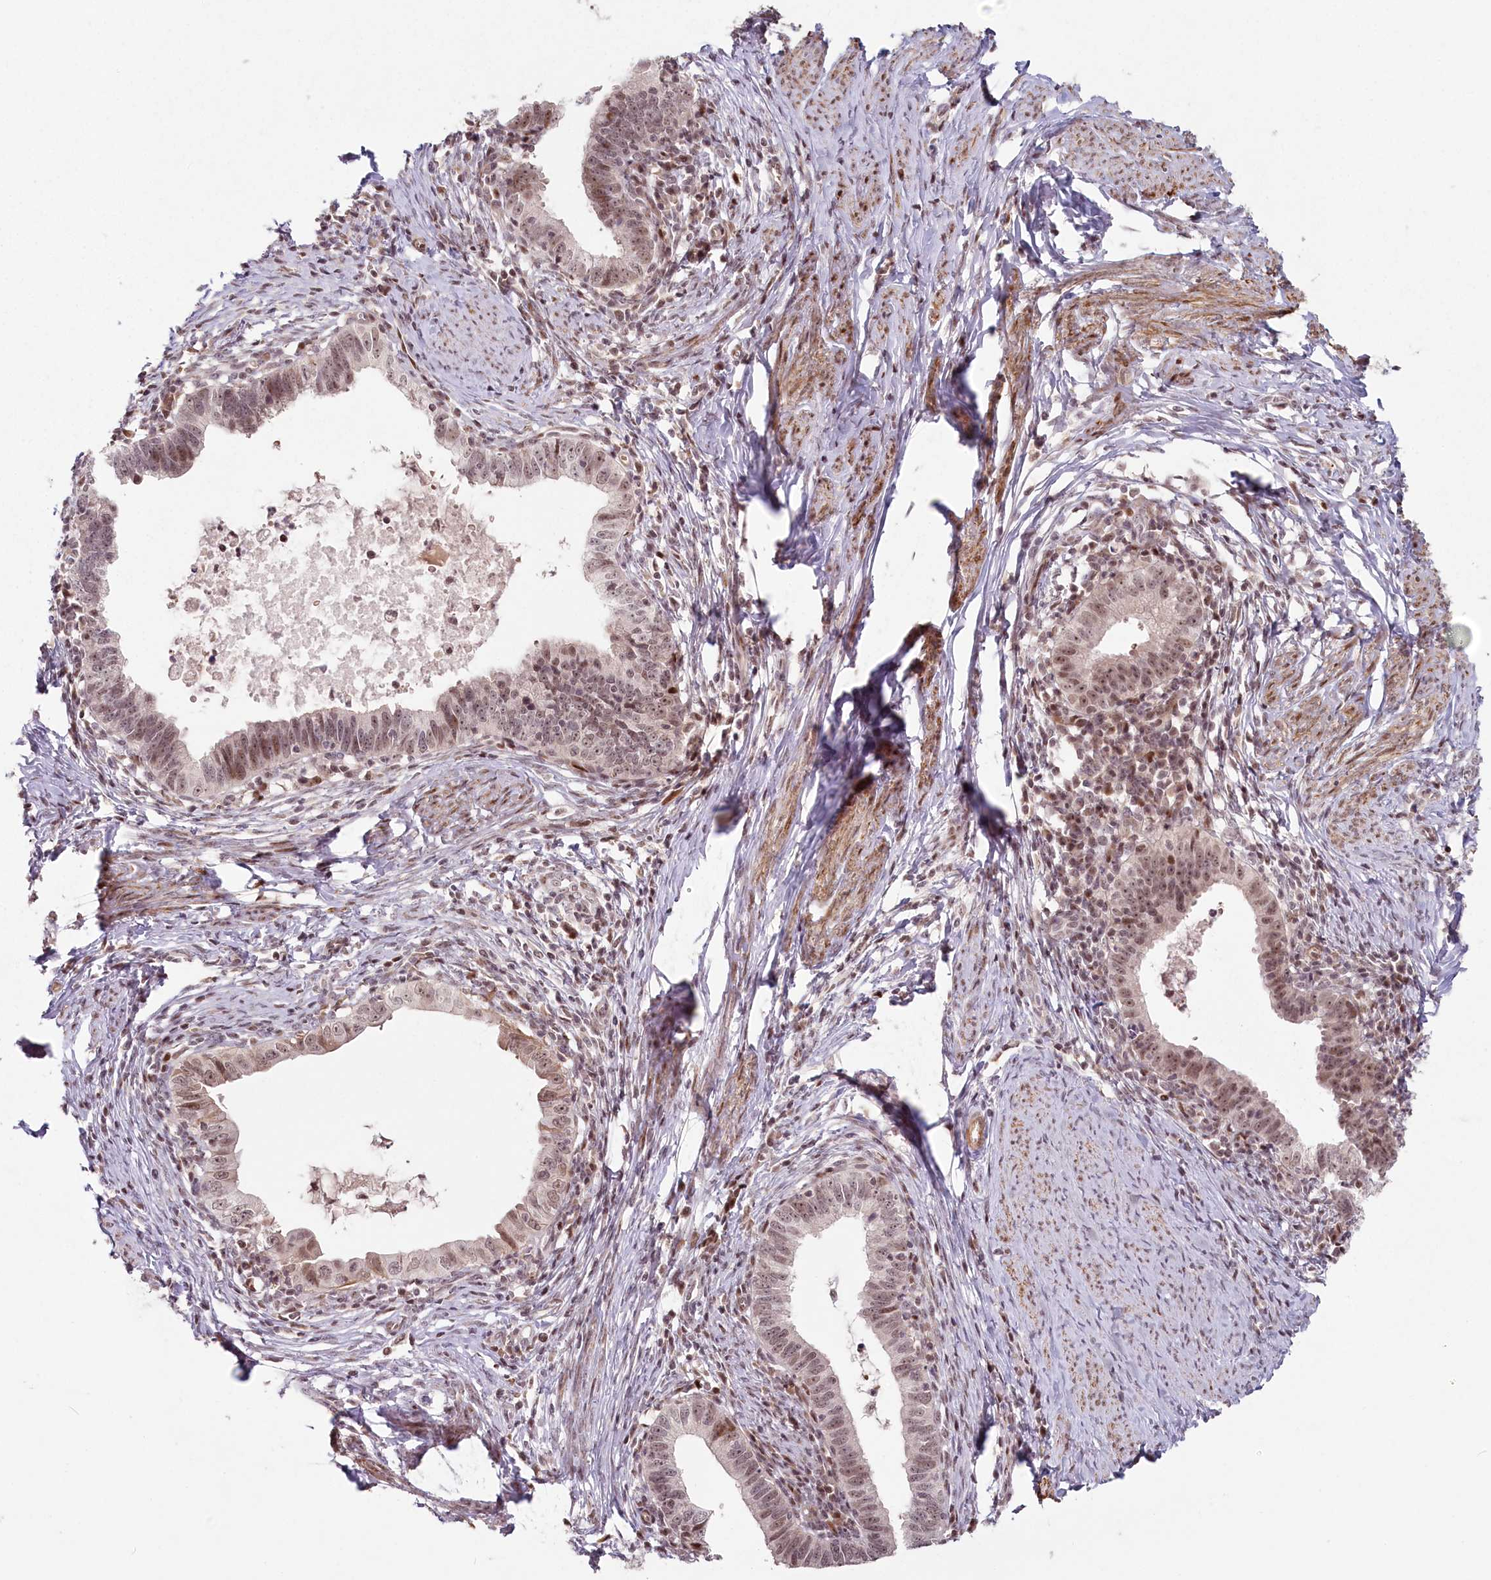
{"staining": {"intensity": "moderate", "quantity": "25%-75%", "location": "nuclear"}, "tissue": "cervical cancer", "cell_type": "Tumor cells", "image_type": "cancer", "snomed": [{"axis": "morphology", "description": "Adenocarcinoma, NOS"}, {"axis": "topography", "description": "Cervix"}], "caption": "A micrograph of cervical adenocarcinoma stained for a protein shows moderate nuclear brown staining in tumor cells.", "gene": "FAM204A", "patient": {"sex": "female", "age": 36}}